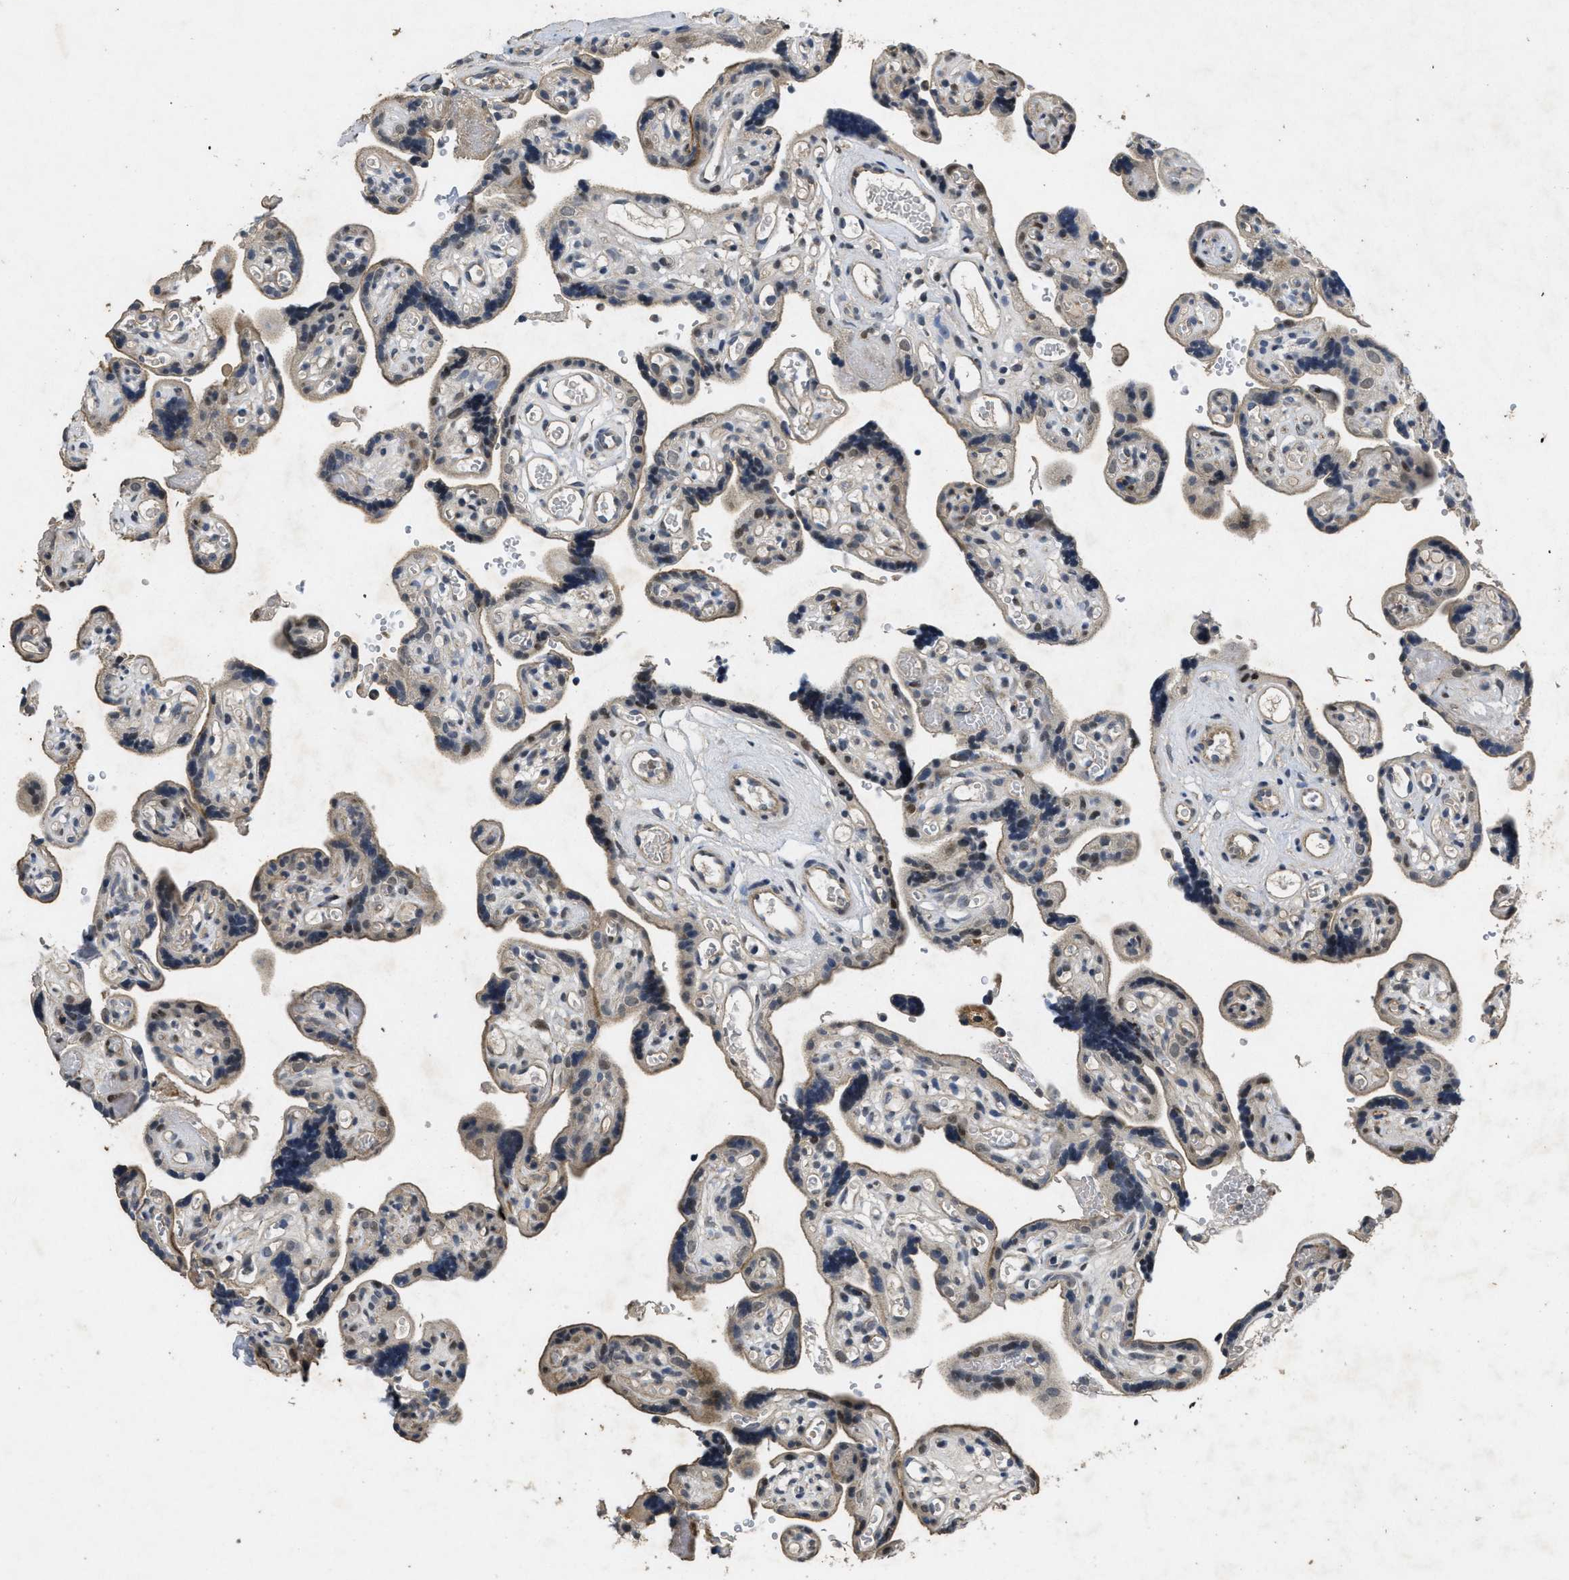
{"staining": {"intensity": "weak", "quantity": ">75%", "location": "cytoplasmic/membranous,nuclear"}, "tissue": "placenta", "cell_type": "Decidual cells", "image_type": "normal", "snomed": [{"axis": "morphology", "description": "Normal tissue, NOS"}, {"axis": "topography", "description": "Placenta"}], "caption": "The image shows staining of benign placenta, revealing weak cytoplasmic/membranous,nuclear protein expression (brown color) within decidual cells. The protein is shown in brown color, while the nuclei are stained blue.", "gene": "PAPOLG", "patient": {"sex": "female", "age": 30}}